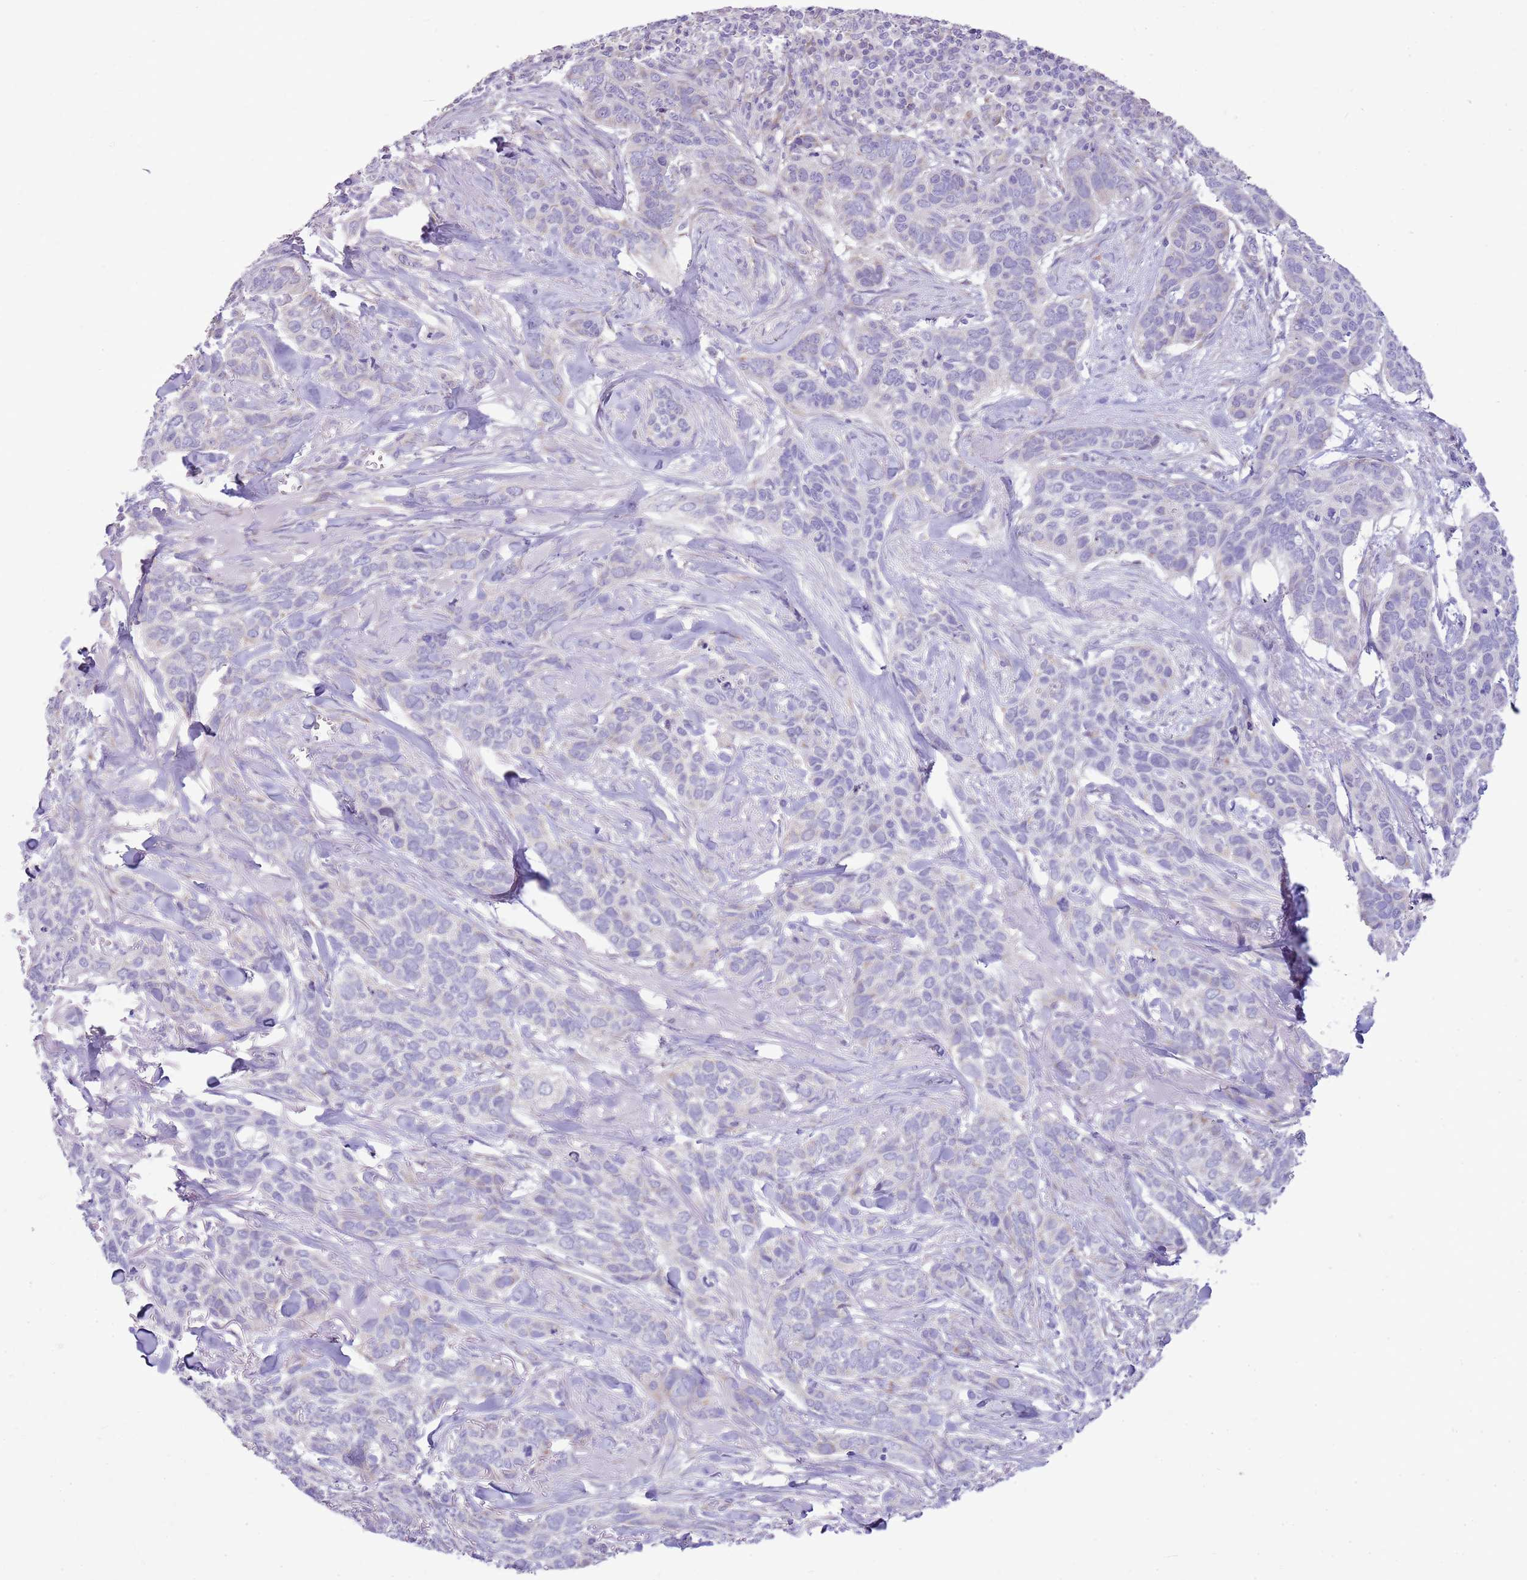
{"staining": {"intensity": "negative", "quantity": "none", "location": "none"}, "tissue": "skin cancer", "cell_type": "Tumor cells", "image_type": "cancer", "snomed": [{"axis": "morphology", "description": "Basal cell carcinoma"}, {"axis": "topography", "description": "Skin"}], "caption": "Basal cell carcinoma (skin) was stained to show a protein in brown. There is no significant expression in tumor cells. (DAB immunohistochemistry (IHC) visualized using brightfield microscopy, high magnification).", "gene": "OAZ2", "patient": {"sex": "male", "age": 86}}